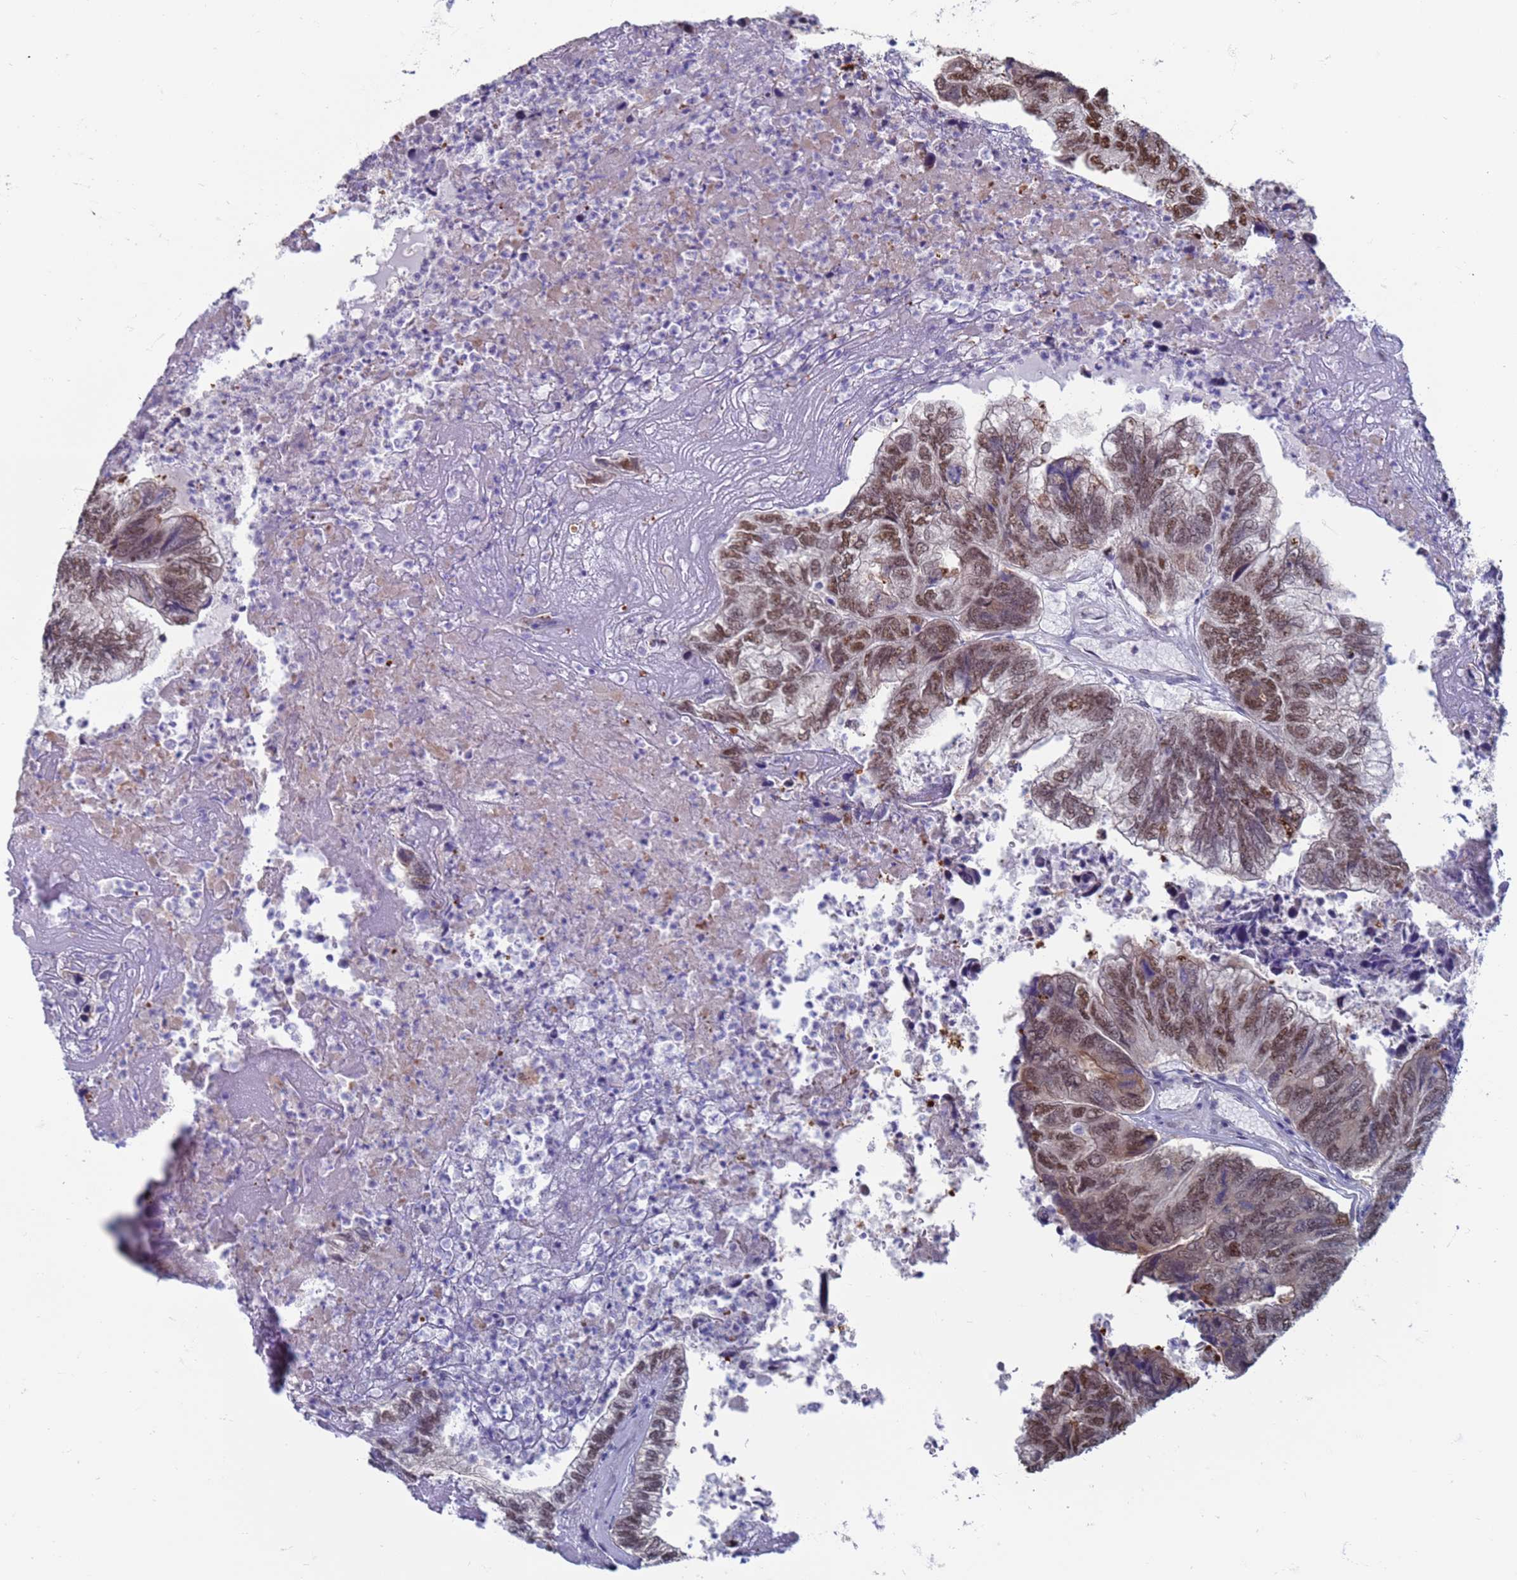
{"staining": {"intensity": "moderate", "quantity": ">75%", "location": "nuclear"}, "tissue": "colorectal cancer", "cell_type": "Tumor cells", "image_type": "cancer", "snomed": [{"axis": "morphology", "description": "Adenocarcinoma, NOS"}, {"axis": "topography", "description": "Colon"}], "caption": "A high-resolution photomicrograph shows IHC staining of colorectal cancer, which reveals moderate nuclear expression in about >75% of tumor cells.", "gene": "SAE1", "patient": {"sex": "female", "age": 67}}